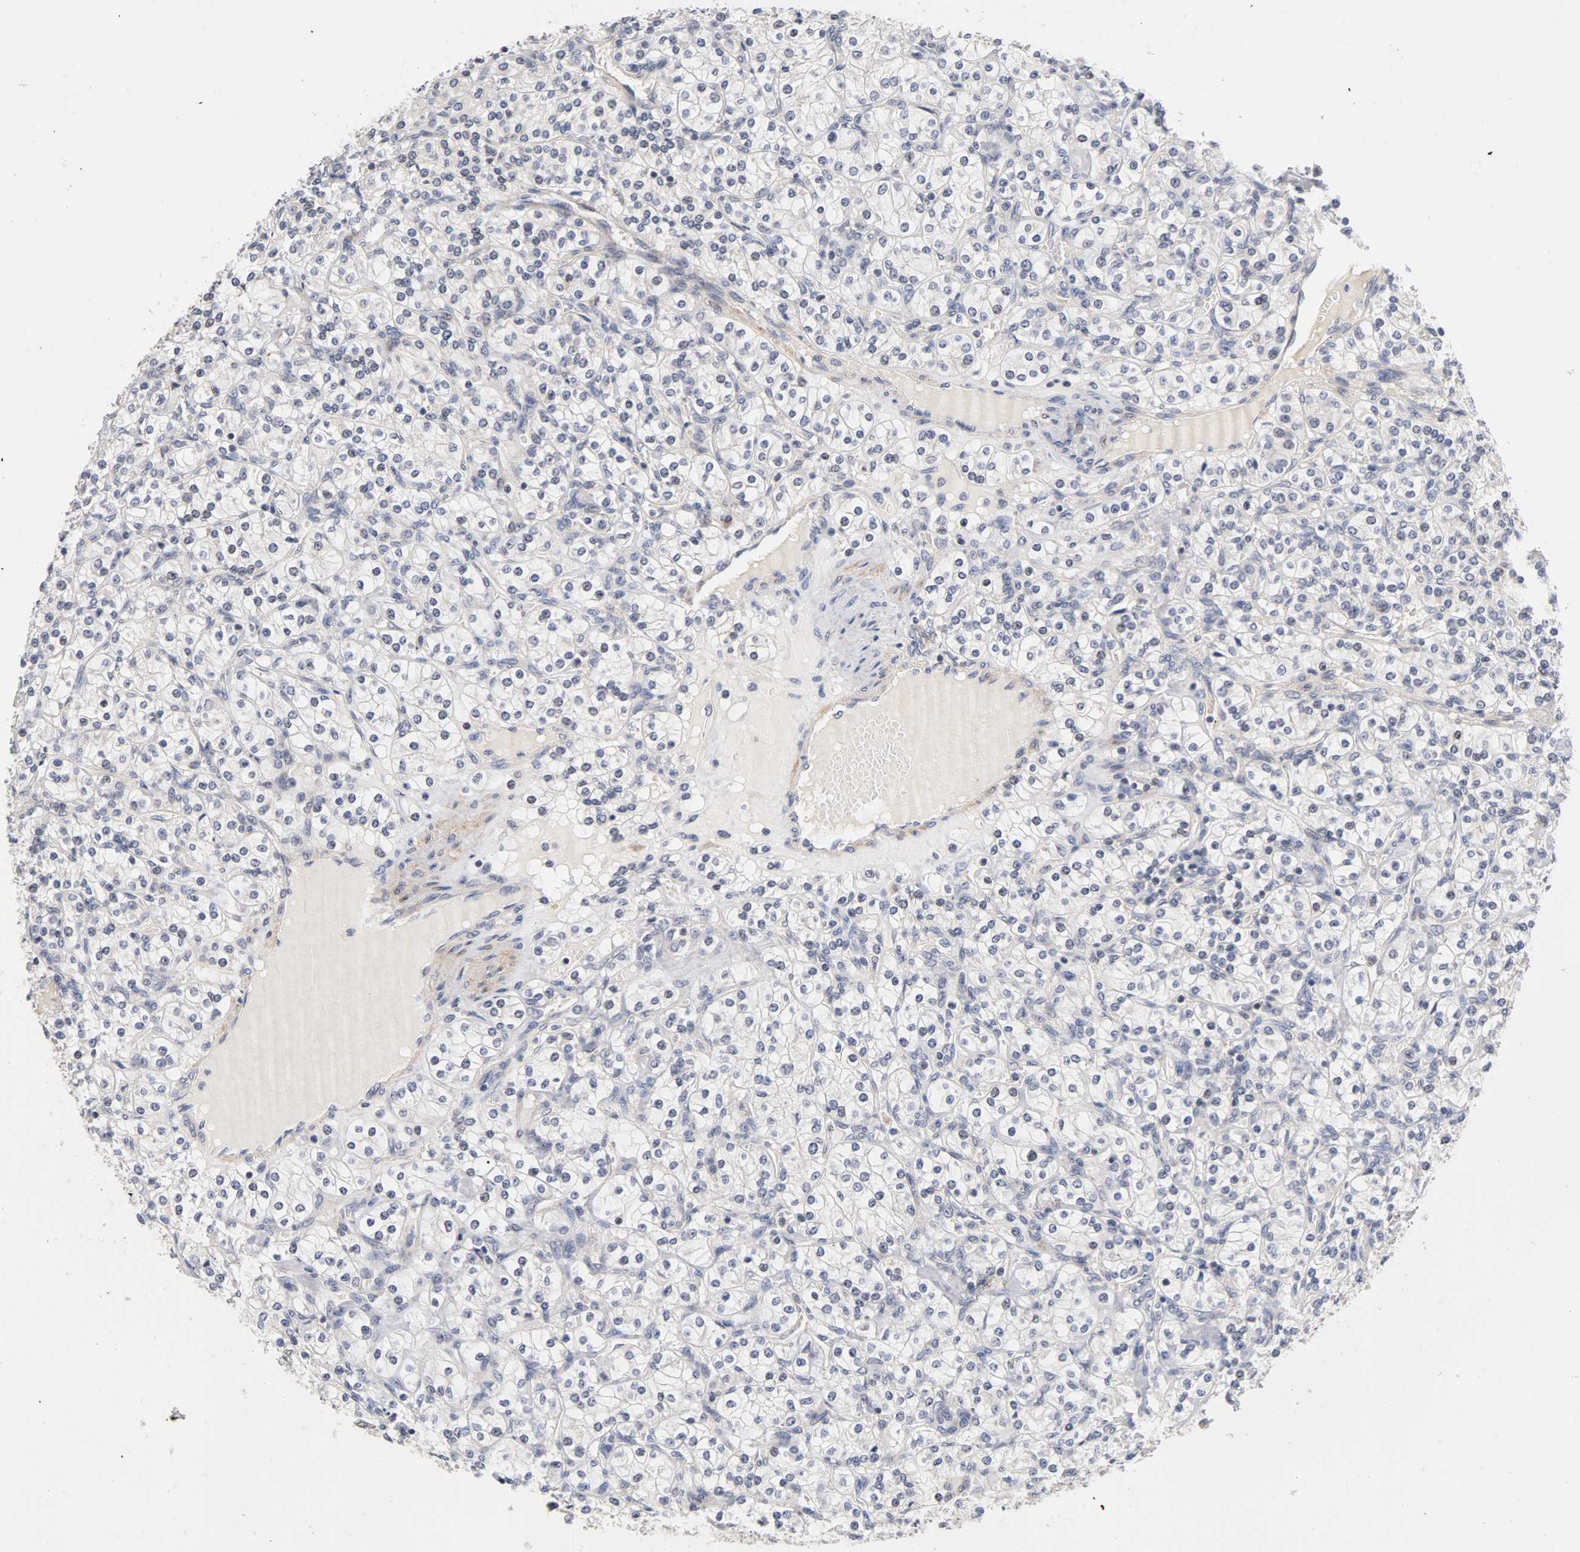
{"staining": {"intensity": "negative", "quantity": "none", "location": "none"}, "tissue": "renal cancer", "cell_type": "Tumor cells", "image_type": "cancer", "snomed": [{"axis": "morphology", "description": "Adenocarcinoma, NOS"}, {"axis": "topography", "description": "Kidney"}], "caption": "Adenocarcinoma (renal) was stained to show a protein in brown. There is no significant staining in tumor cells.", "gene": "UBE2M", "patient": {"sex": "male", "age": 77}}